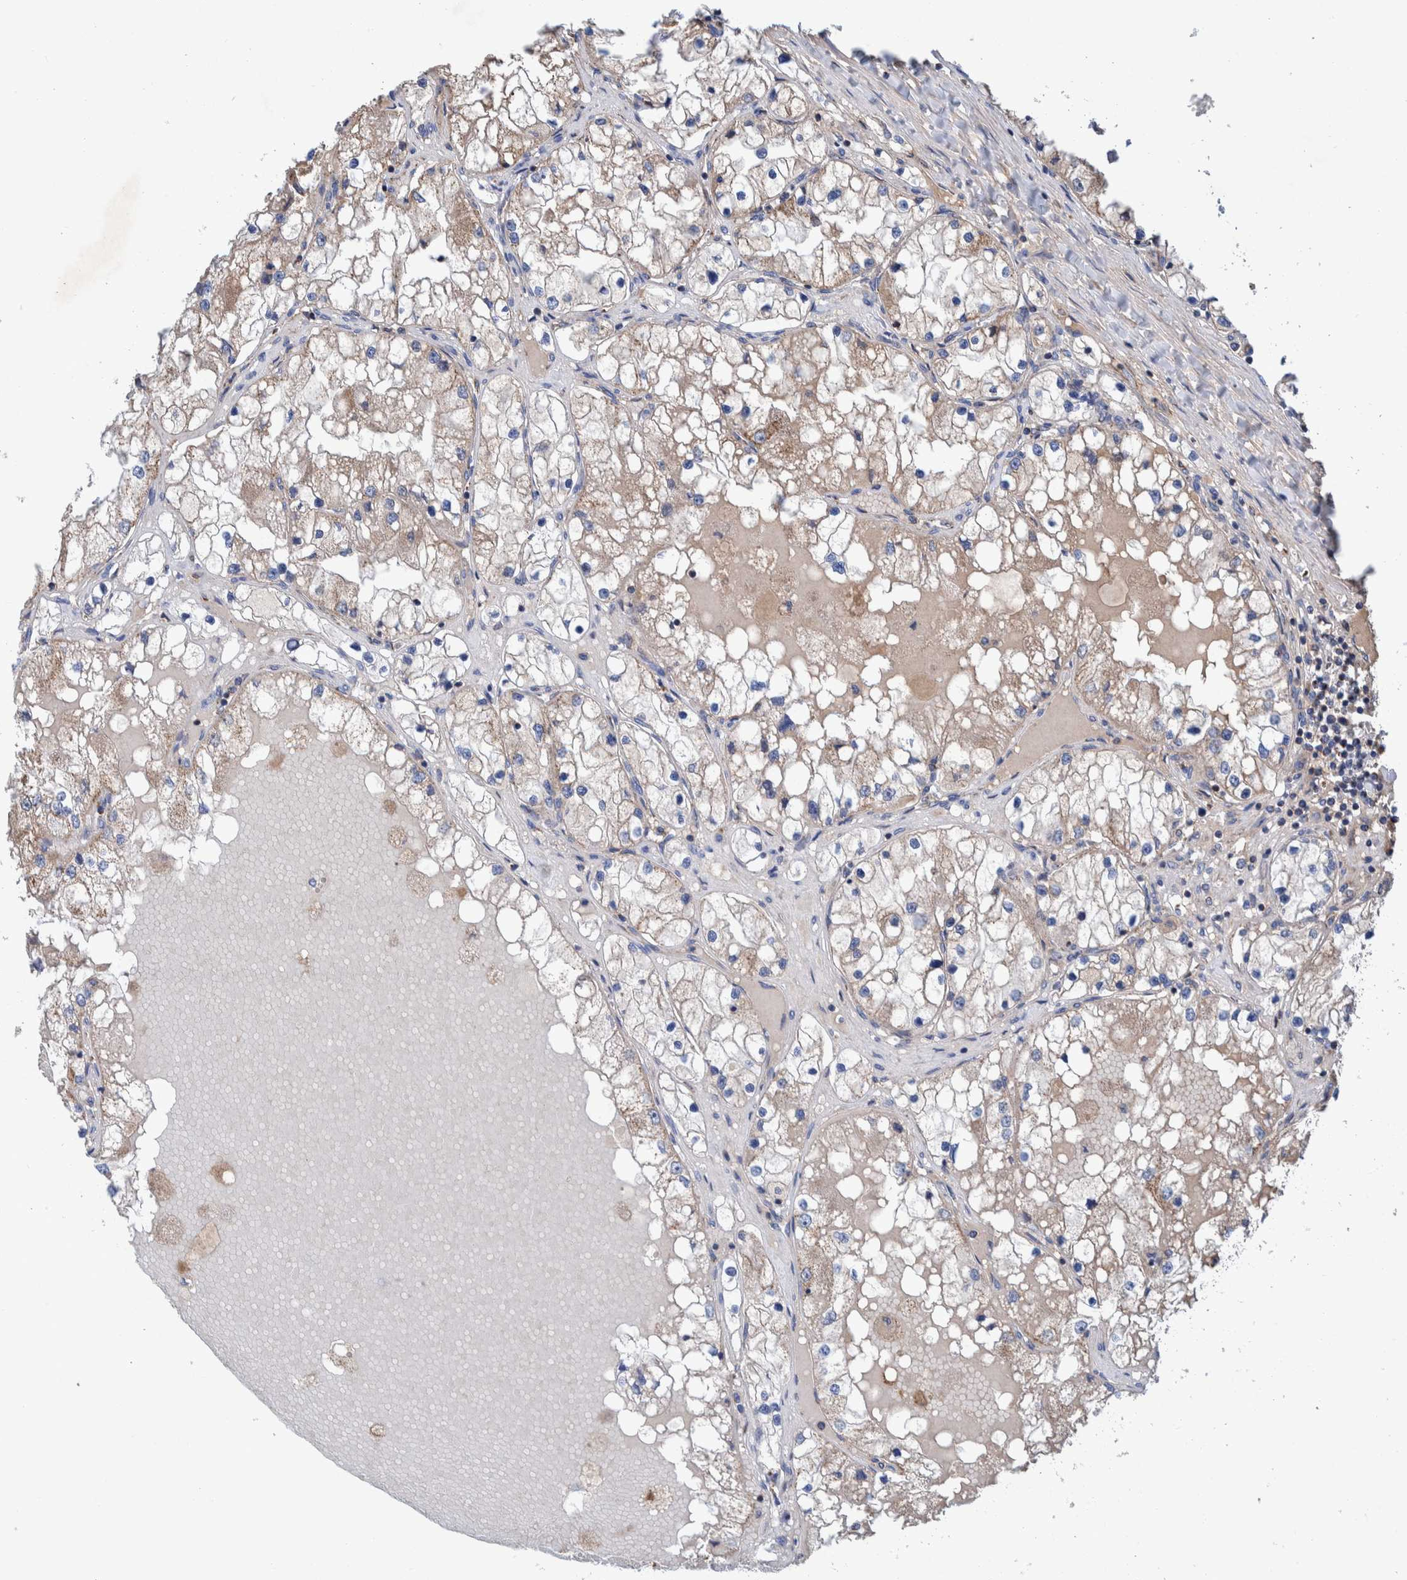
{"staining": {"intensity": "weak", "quantity": "<25%", "location": "cytoplasmic/membranous"}, "tissue": "renal cancer", "cell_type": "Tumor cells", "image_type": "cancer", "snomed": [{"axis": "morphology", "description": "Adenocarcinoma, NOS"}, {"axis": "topography", "description": "Kidney"}], "caption": "High power microscopy histopathology image of an immunohistochemistry micrograph of renal cancer, revealing no significant positivity in tumor cells.", "gene": "DECR1", "patient": {"sex": "male", "age": 68}}